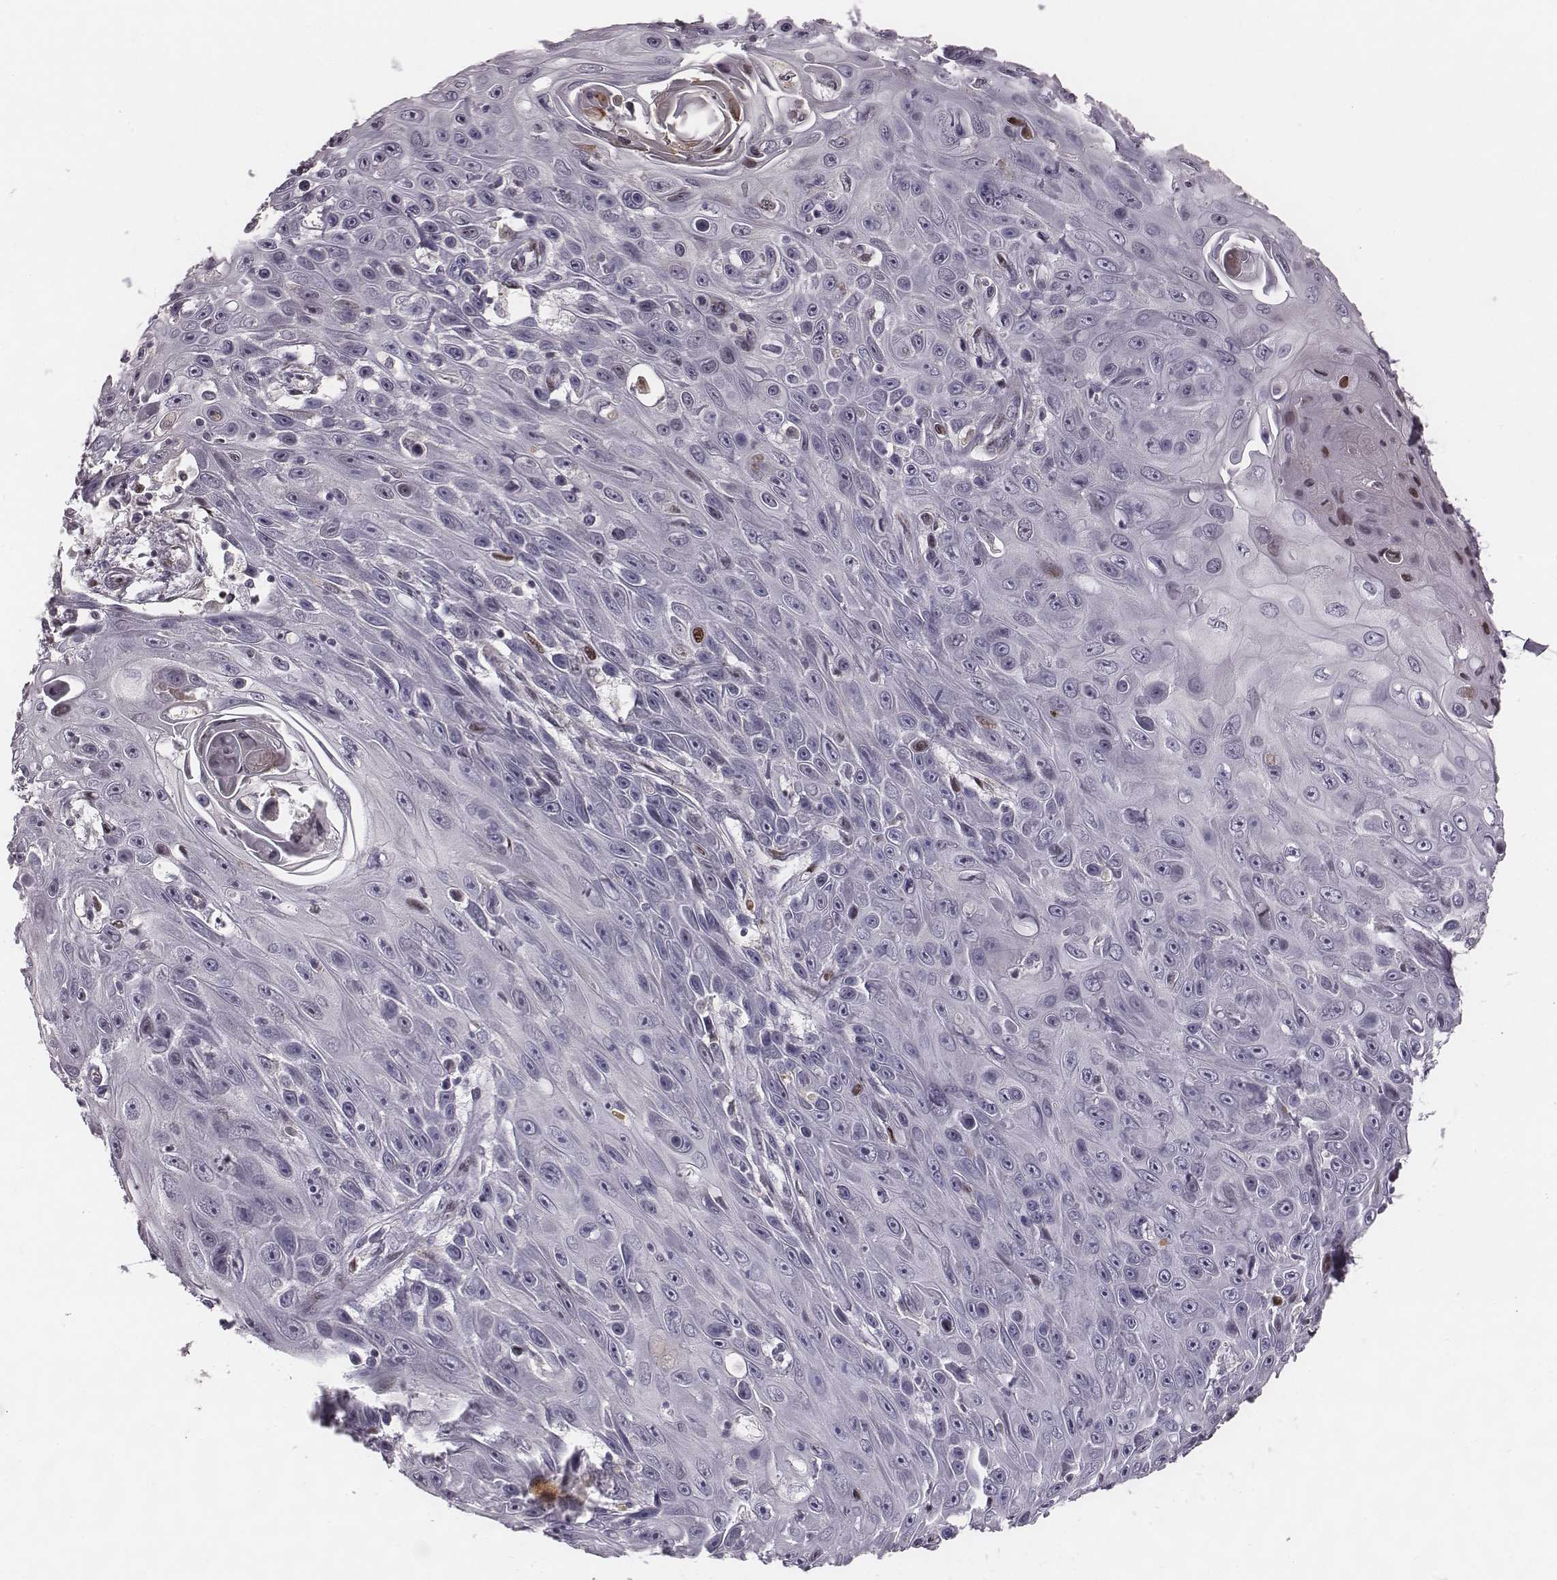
{"staining": {"intensity": "negative", "quantity": "none", "location": "none"}, "tissue": "skin cancer", "cell_type": "Tumor cells", "image_type": "cancer", "snomed": [{"axis": "morphology", "description": "Squamous cell carcinoma, NOS"}, {"axis": "topography", "description": "Skin"}], "caption": "Squamous cell carcinoma (skin) was stained to show a protein in brown. There is no significant expression in tumor cells.", "gene": "NDC1", "patient": {"sex": "male", "age": 82}}